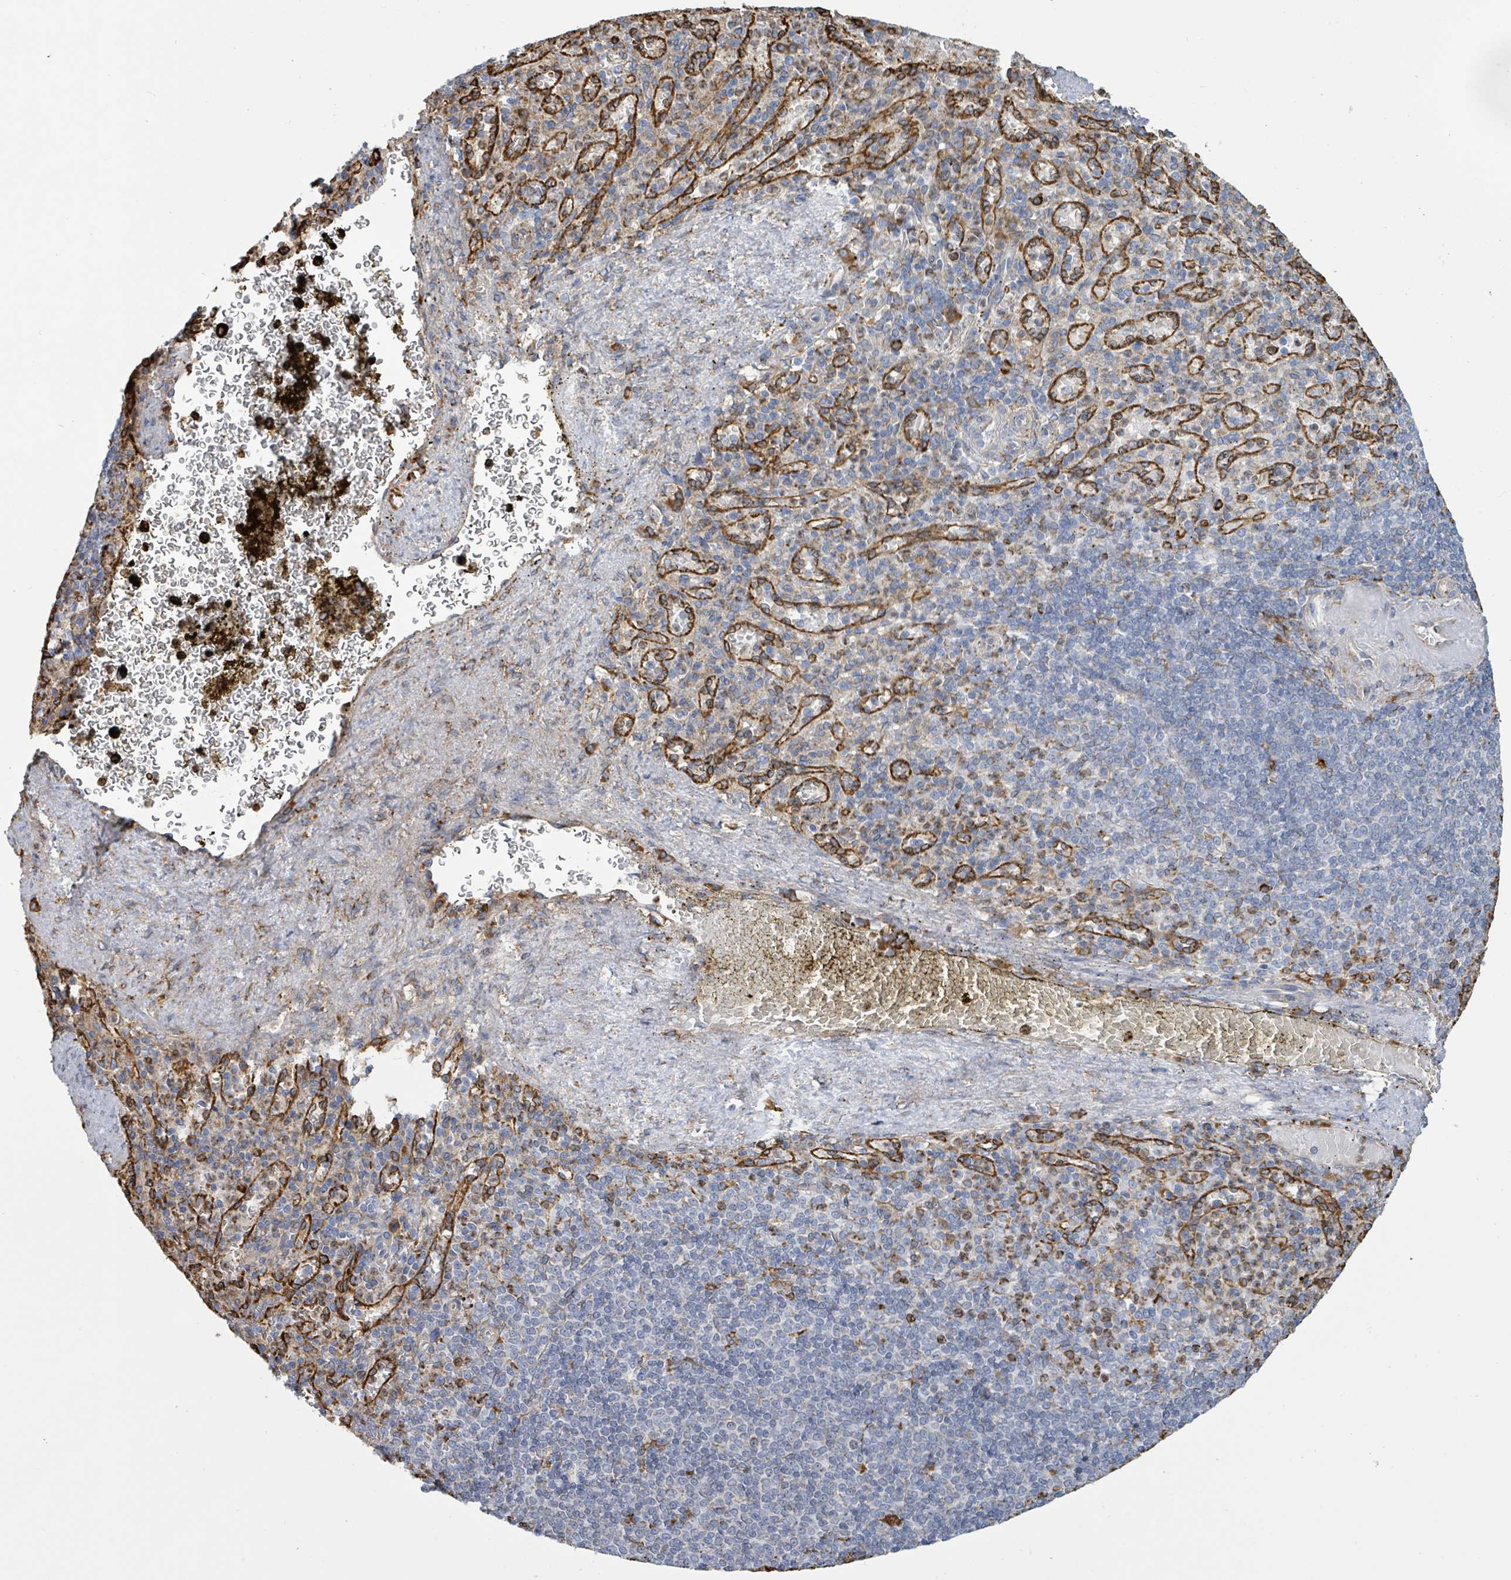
{"staining": {"intensity": "moderate", "quantity": "<25%", "location": "cytoplasmic/membranous"}, "tissue": "spleen", "cell_type": "Cells in red pulp", "image_type": "normal", "snomed": [{"axis": "morphology", "description": "Normal tissue, NOS"}, {"axis": "topography", "description": "Spleen"}], "caption": "Immunohistochemical staining of unremarkable human spleen demonstrates low levels of moderate cytoplasmic/membranous staining in approximately <25% of cells in red pulp. Nuclei are stained in blue.", "gene": "RFPL4AL1", "patient": {"sex": "female", "age": 74}}